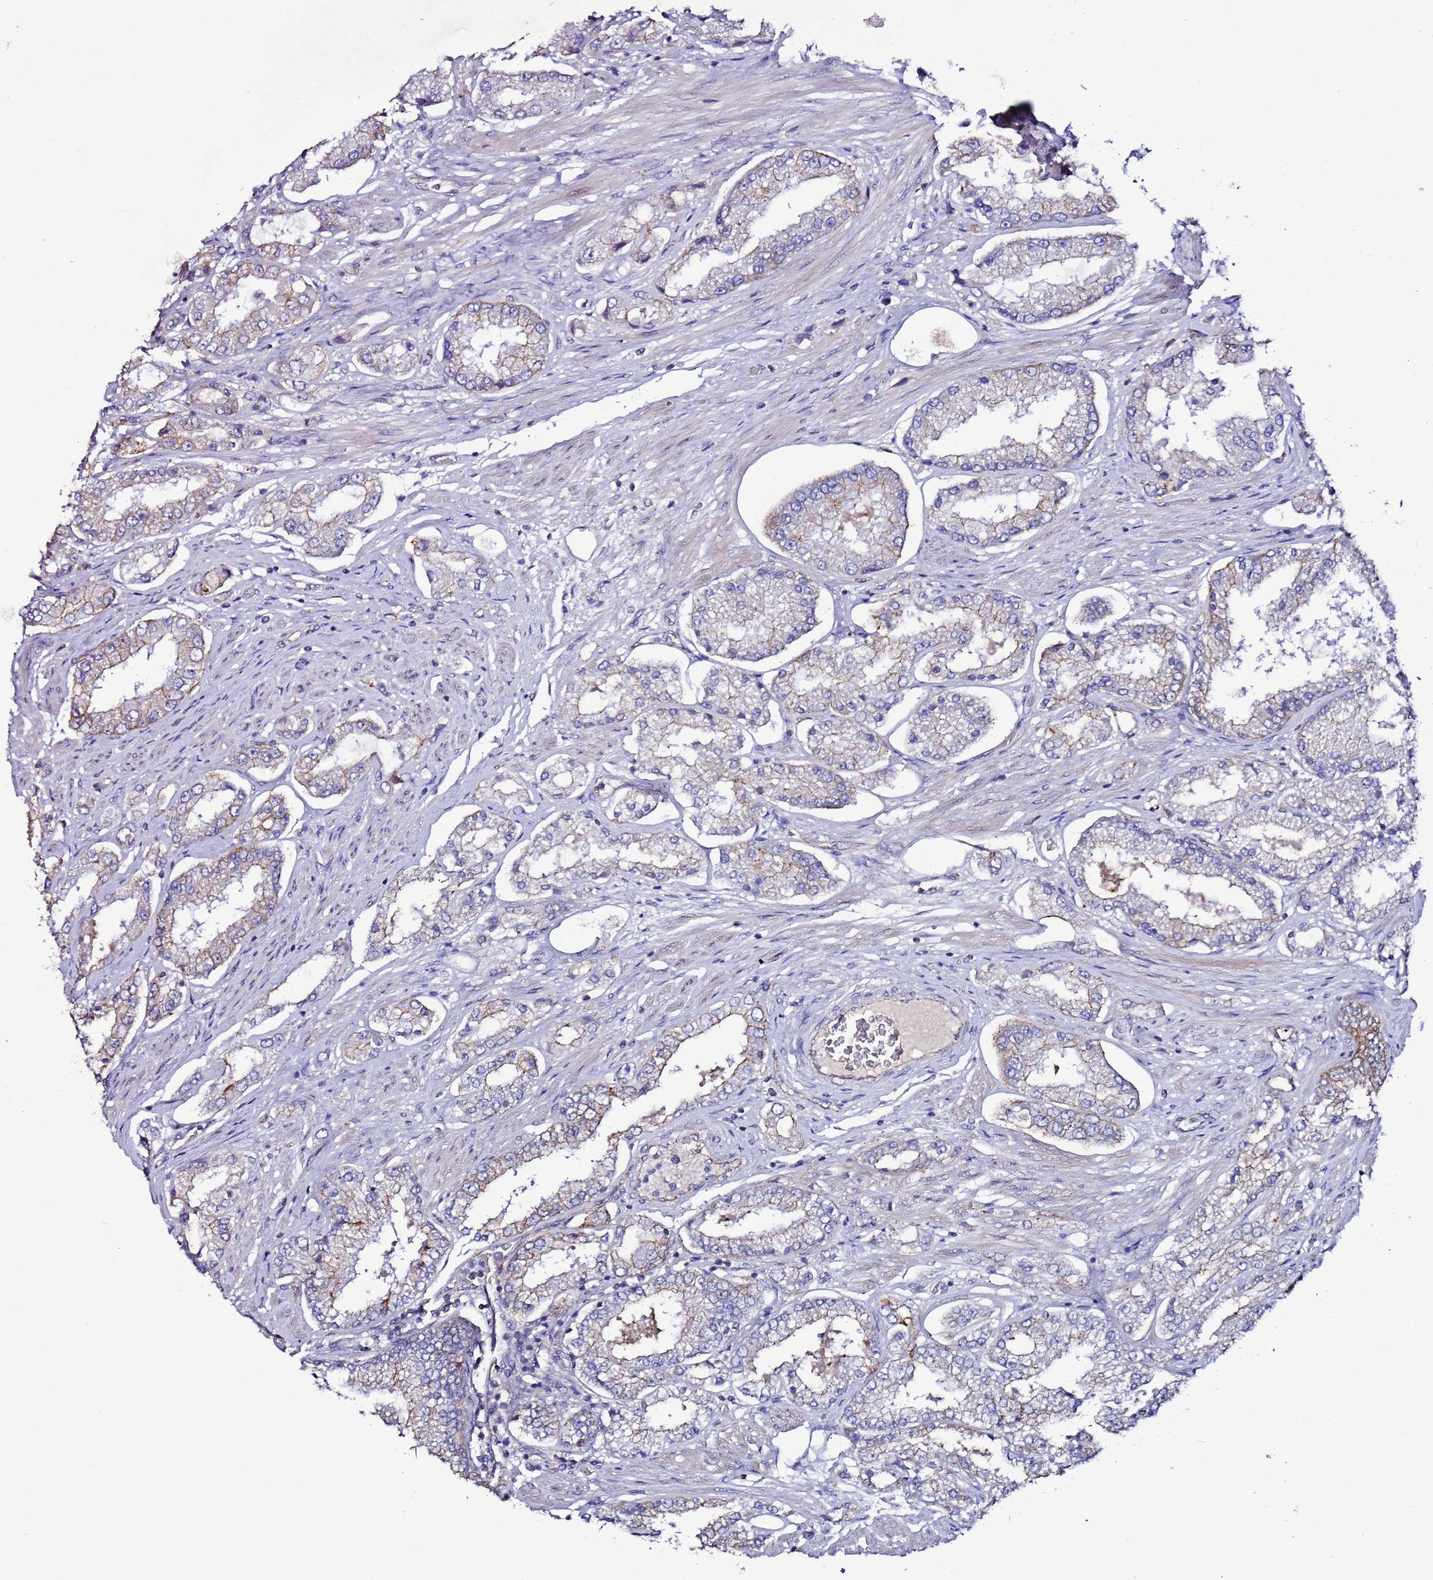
{"staining": {"intensity": "weak", "quantity": "25%-75%", "location": "cytoplasmic/membranous"}, "tissue": "prostate cancer", "cell_type": "Tumor cells", "image_type": "cancer", "snomed": [{"axis": "morphology", "description": "Adenocarcinoma, High grade"}, {"axis": "topography", "description": "Prostate"}], "caption": "High-power microscopy captured an IHC photomicrograph of prostate cancer, revealing weak cytoplasmic/membranous staining in approximately 25%-75% of tumor cells.", "gene": "TENM3", "patient": {"sex": "male", "age": 69}}